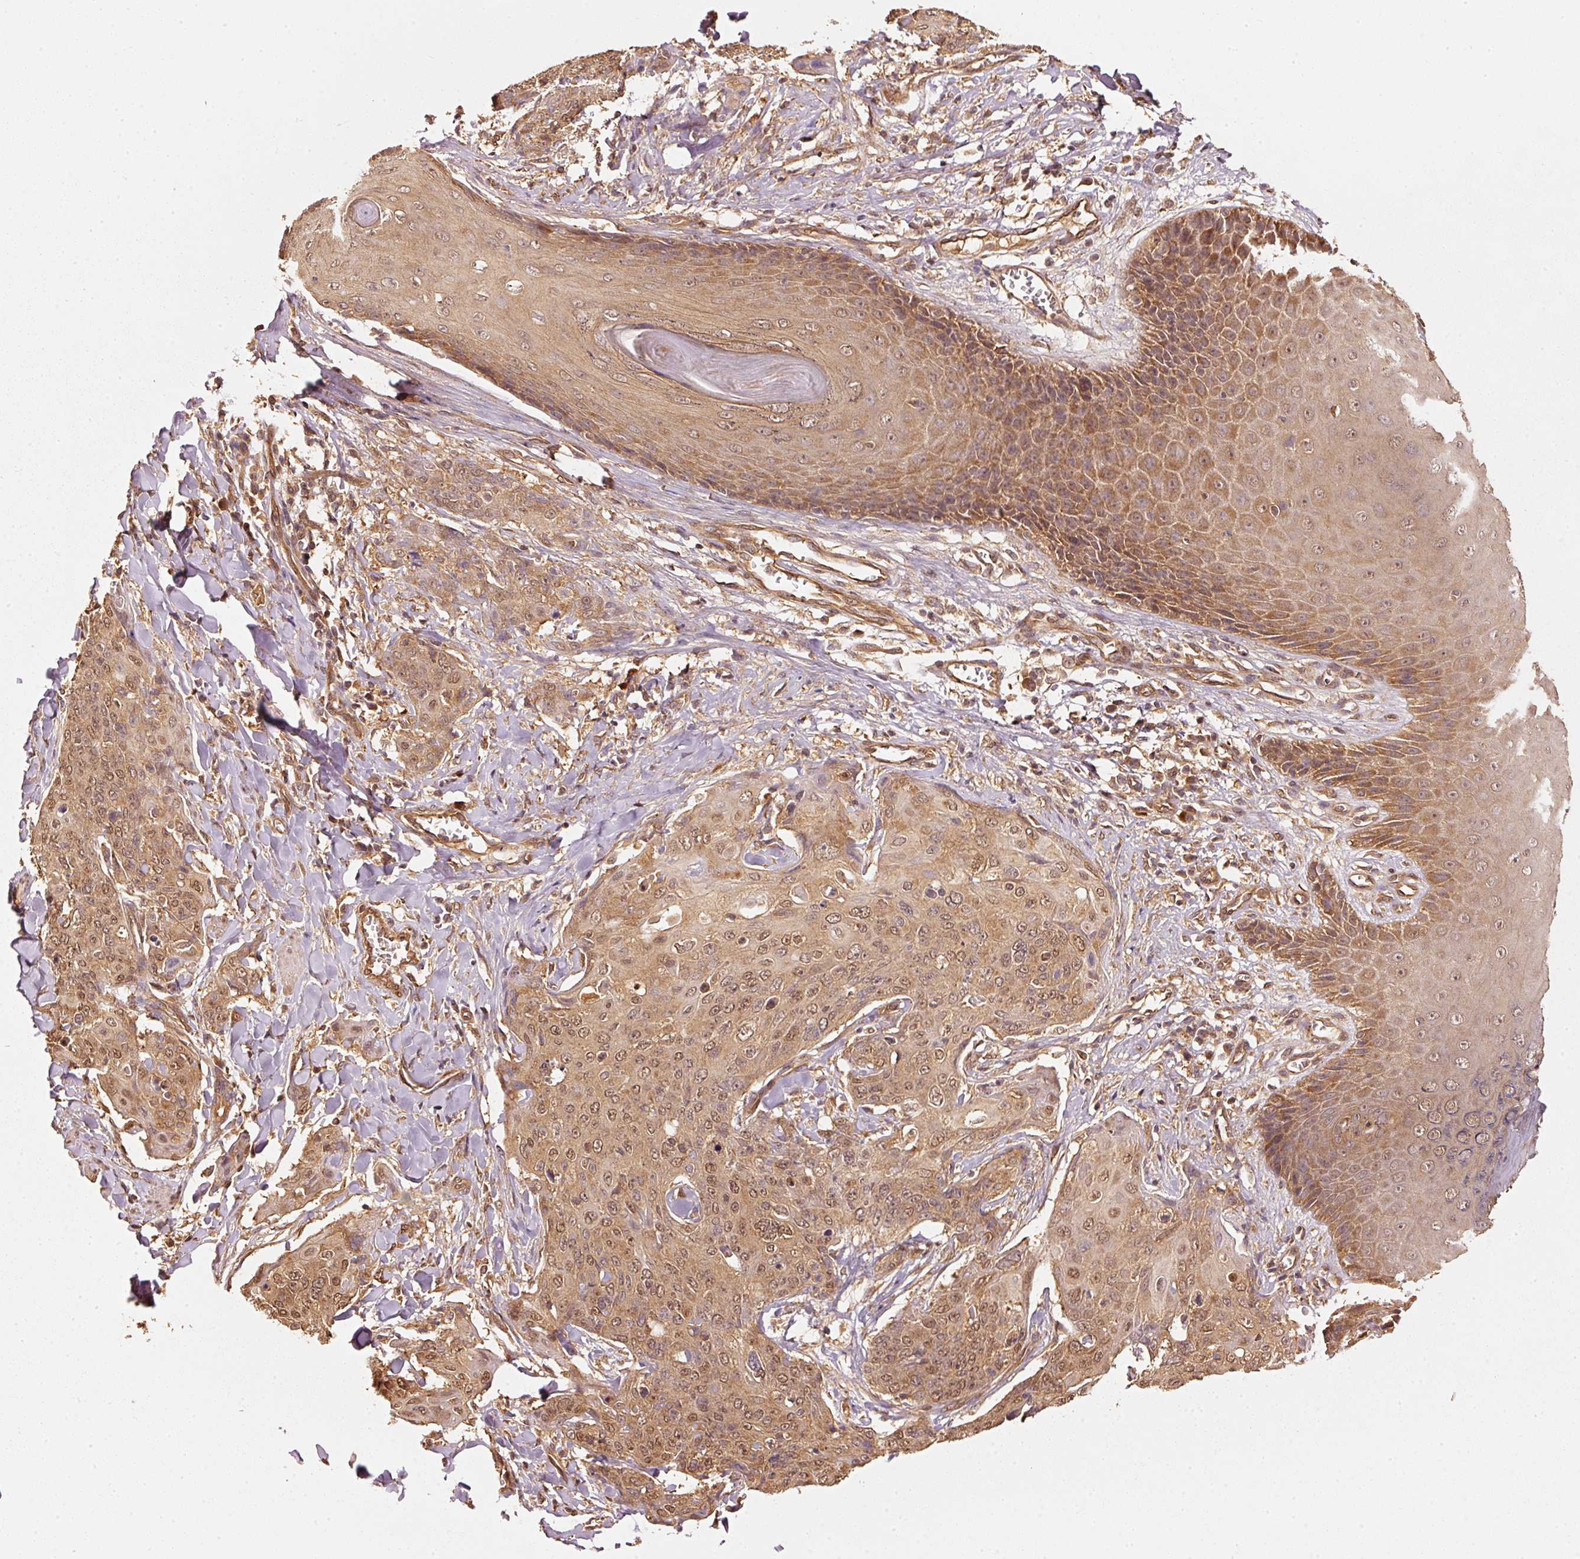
{"staining": {"intensity": "moderate", "quantity": ">75%", "location": "cytoplasmic/membranous,nuclear"}, "tissue": "skin cancer", "cell_type": "Tumor cells", "image_type": "cancer", "snomed": [{"axis": "morphology", "description": "Squamous cell carcinoma, NOS"}, {"axis": "topography", "description": "Skin"}, {"axis": "topography", "description": "Vulva"}], "caption": "Immunohistochemical staining of human skin squamous cell carcinoma displays moderate cytoplasmic/membranous and nuclear protein positivity in approximately >75% of tumor cells.", "gene": "STAU1", "patient": {"sex": "female", "age": 85}}